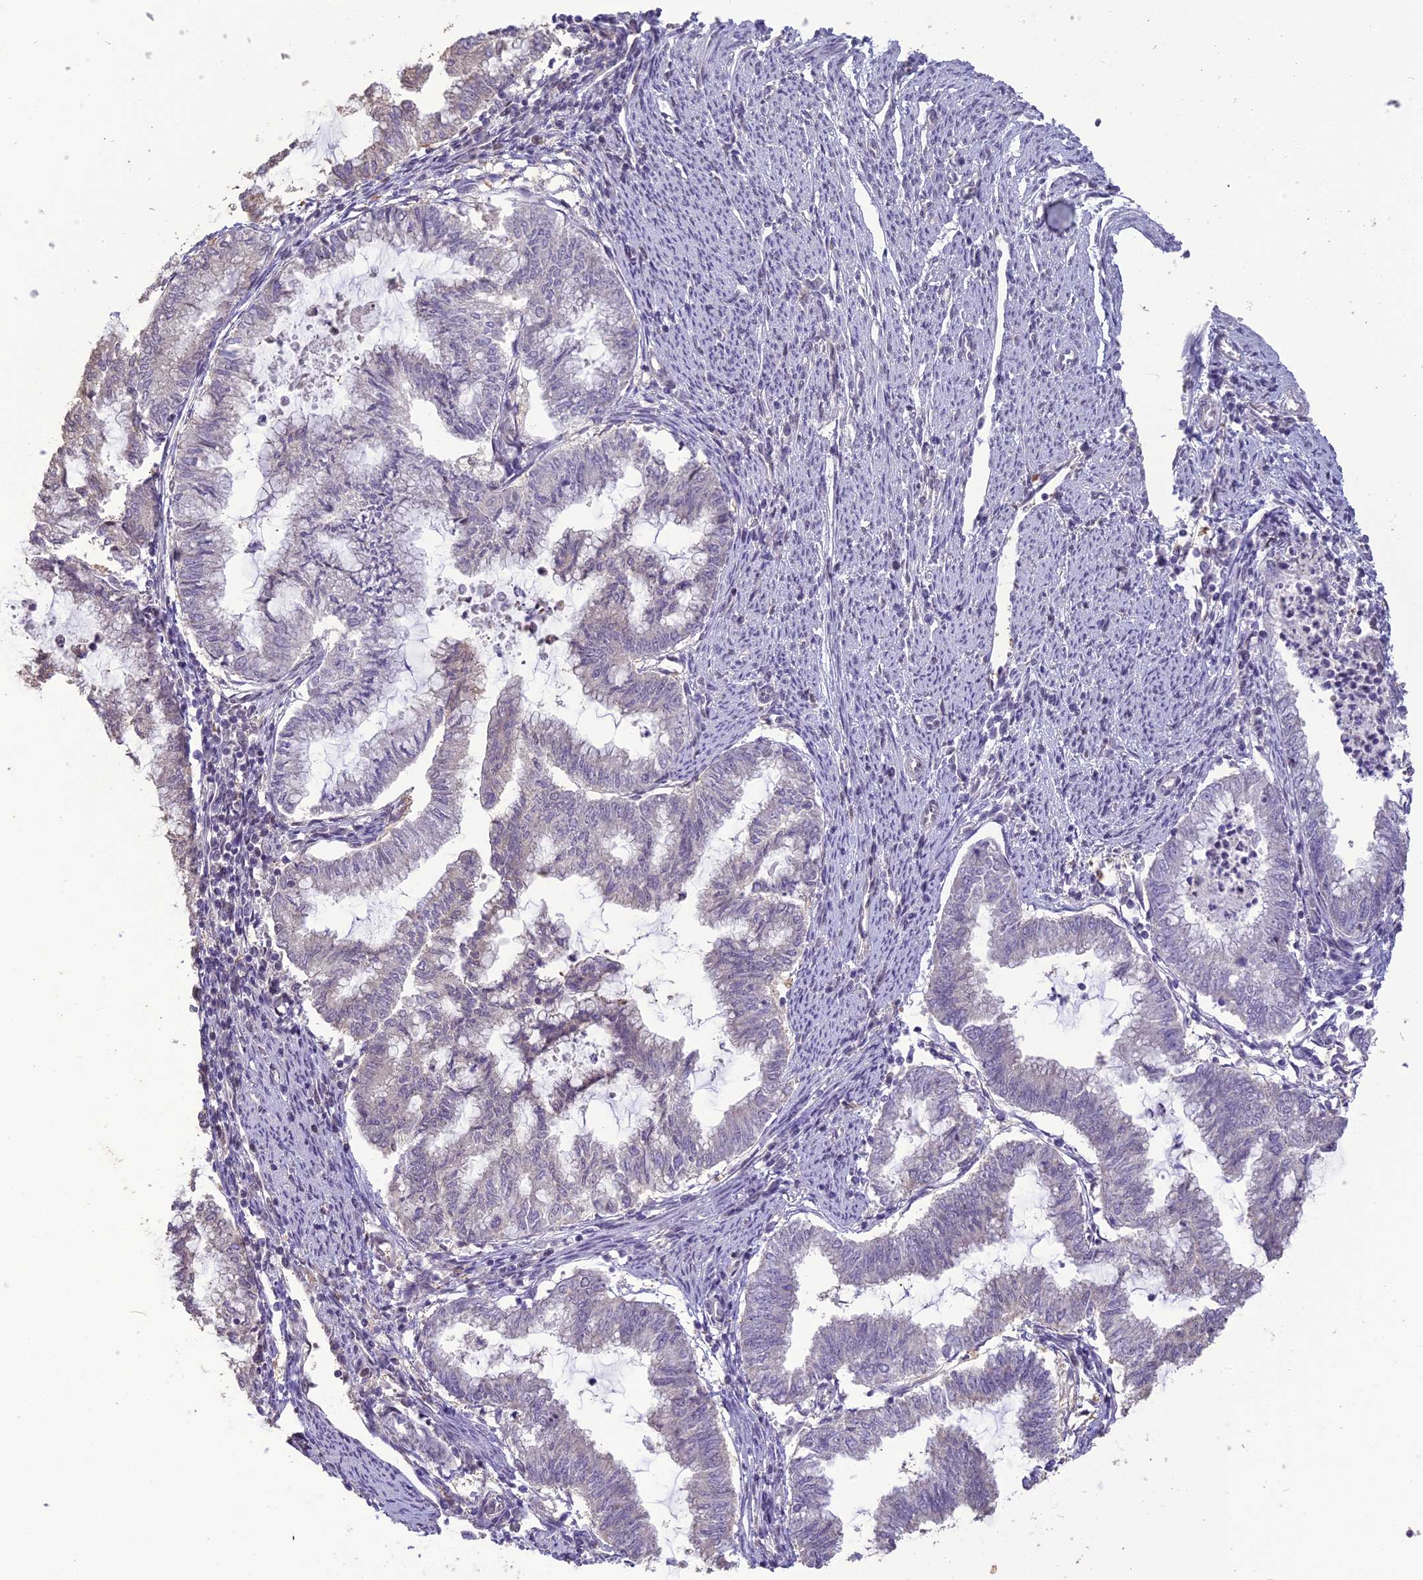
{"staining": {"intensity": "negative", "quantity": "none", "location": "none"}, "tissue": "endometrial cancer", "cell_type": "Tumor cells", "image_type": "cancer", "snomed": [{"axis": "morphology", "description": "Adenocarcinoma, NOS"}, {"axis": "topography", "description": "Endometrium"}], "caption": "Tumor cells are negative for brown protein staining in endometrial cancer.", "gene": "TIGD7", "patient": {"sex": "female", "age": 79}}